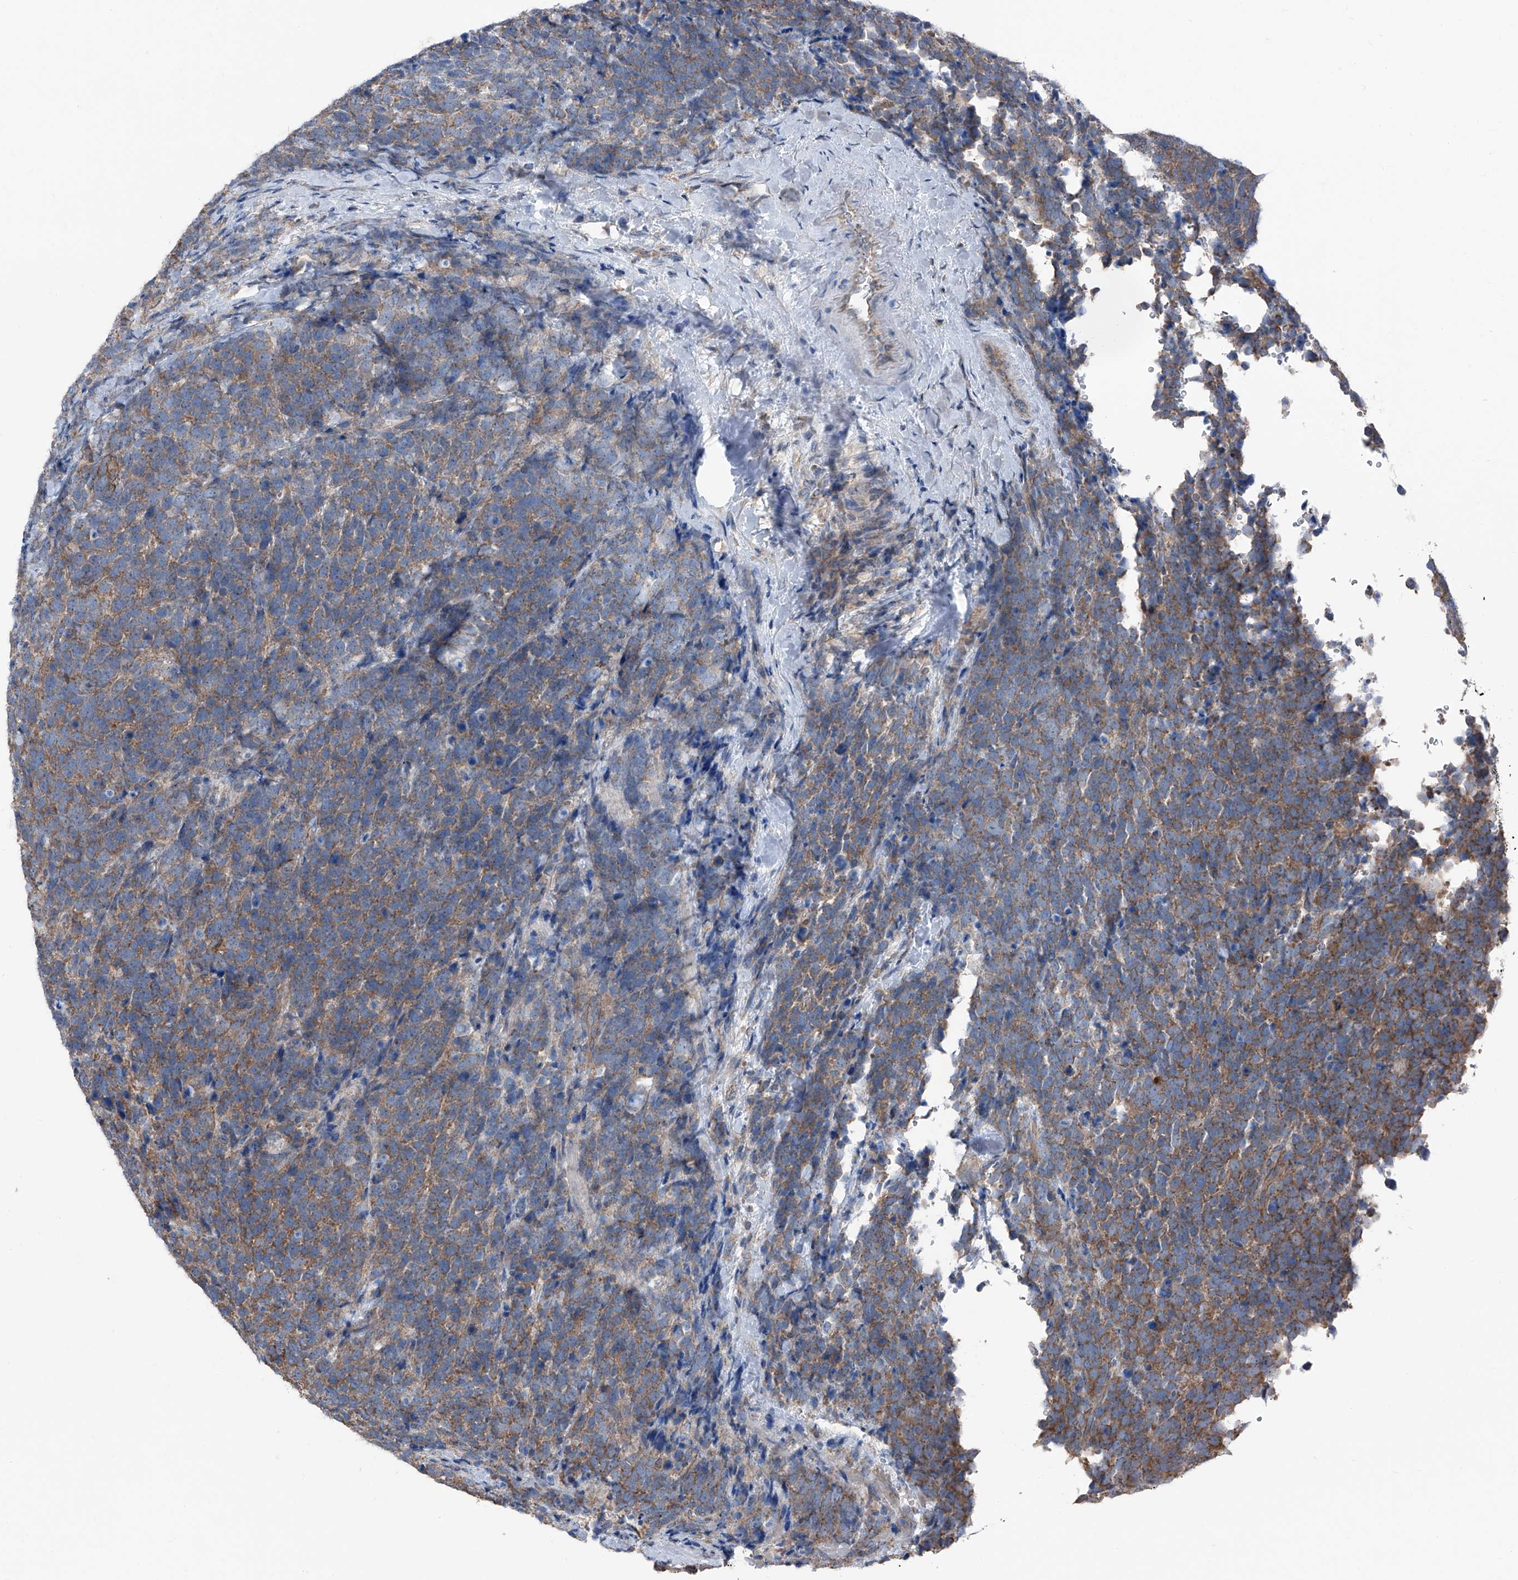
{"staining": {"intensity": "moderate", "quantity": ">75%", "location": "cytoplasmic/membranous"}, "tissue": "urothelial cancer", "cell_type": "Tumor cells", "image_type": "cancer", "snomed": [{"axis": "morphology", "description": "Urothelial carcinoma, High grade"}, {"axis": "topography", "description": "Urinary bladder"}], "caption": "Immunohistochemical staining of human high-grade urothelial carcinoma displays moderate cytoplasmic/membranous protein expression in about >75% of tumor cells.", "gene": "GPR142", "patient": {"sex": "female", "age": 82}}